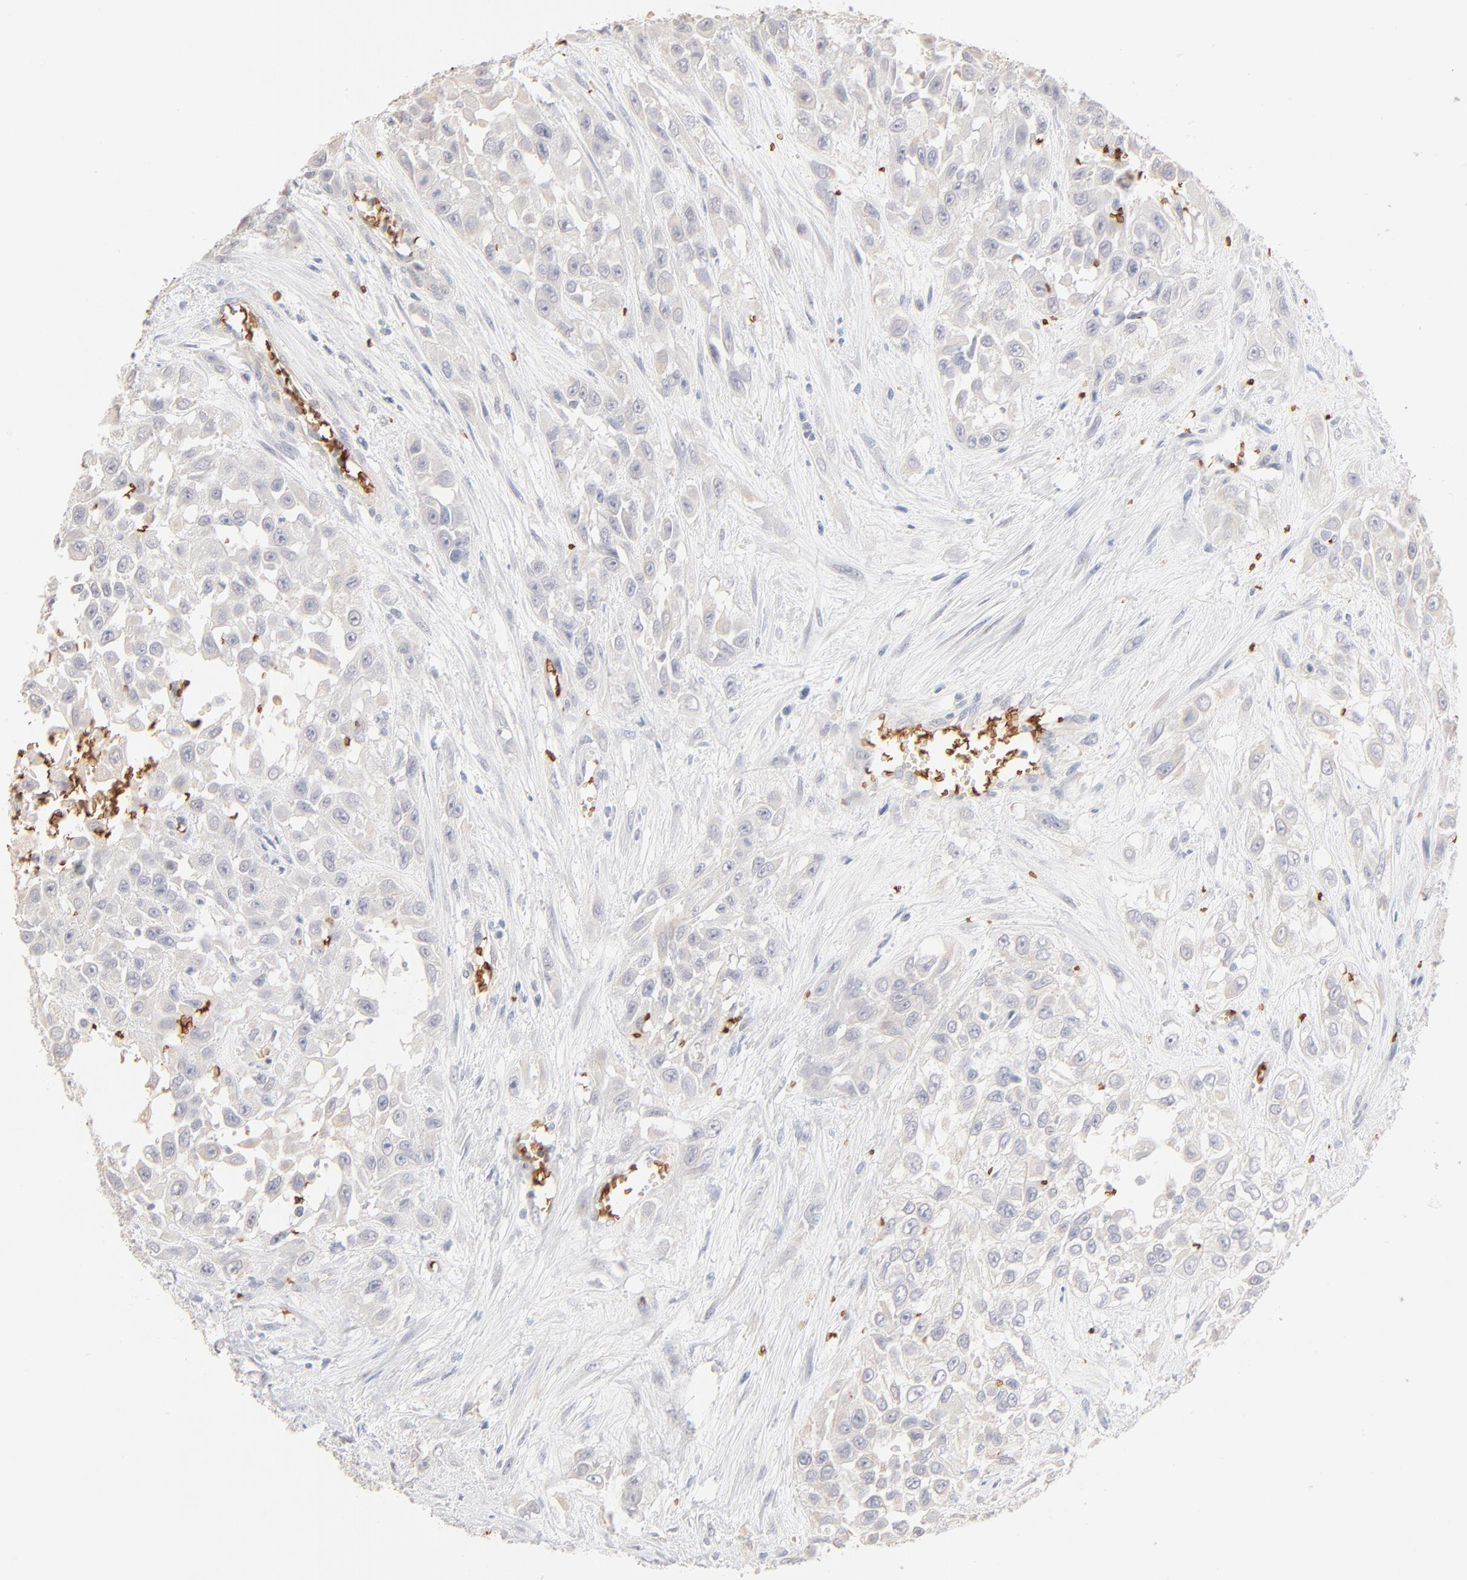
{"staining": {"intensity": "negative", "quantity": "none", "location": "none"}, "tissue": "urothelial cancer", "cell_type": "Tumor cells", "image_type": "cancer", "snomed": [{"axis": "morphology", "description": "Urothelial carcinoma, High grade"}, {"axis": "topography", "description": "Urinary bladder"}], "caption": "This is a photomicrograph of immunohistochemistry (IHC) staining of urothelial cancer, which shows no positivity in tumor cells.", "gene": "SPTB", "patient": {"sex": "male", "age": 57}}